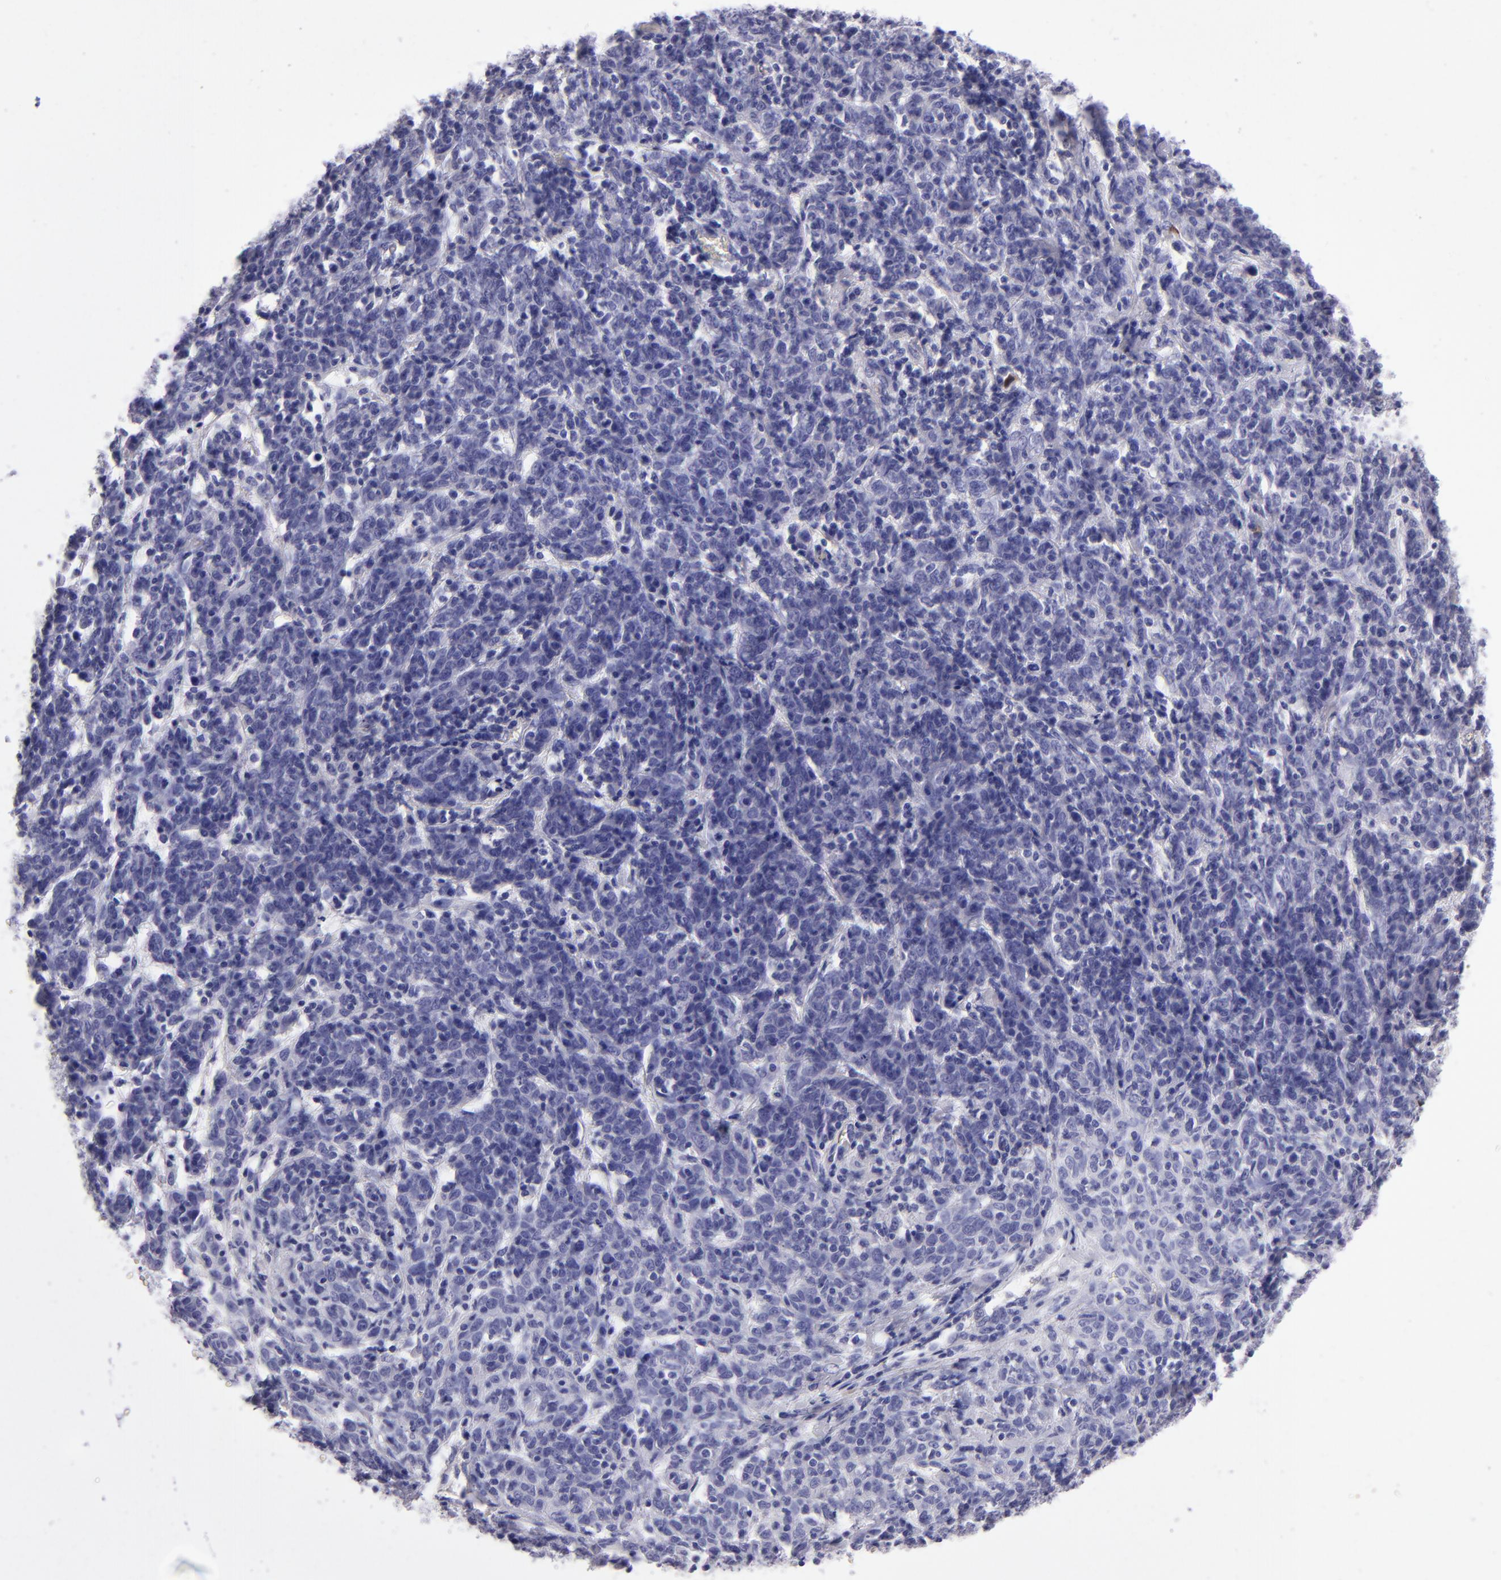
{"staining": {"intensity": "negative", "quantity": "none", "location": "none"}, "tissue": "cervical cancer", "cell_type": "Tumor cells", "image_type": "cancer", "snomed": [{"axis": "morphology", "description": "Normal tissue, NOS"}, {"axis": "morphology", "description": "Squamous cell carcinoma, NOS"}, {"axis": "topography", "description": "Cervix"}], "caption": "The photomicrograph demonstrates no significant positivity in tumor cells of cervical cancer.", "gene": "TYRP1", "patient": {"sex": "female", "age": 67}}